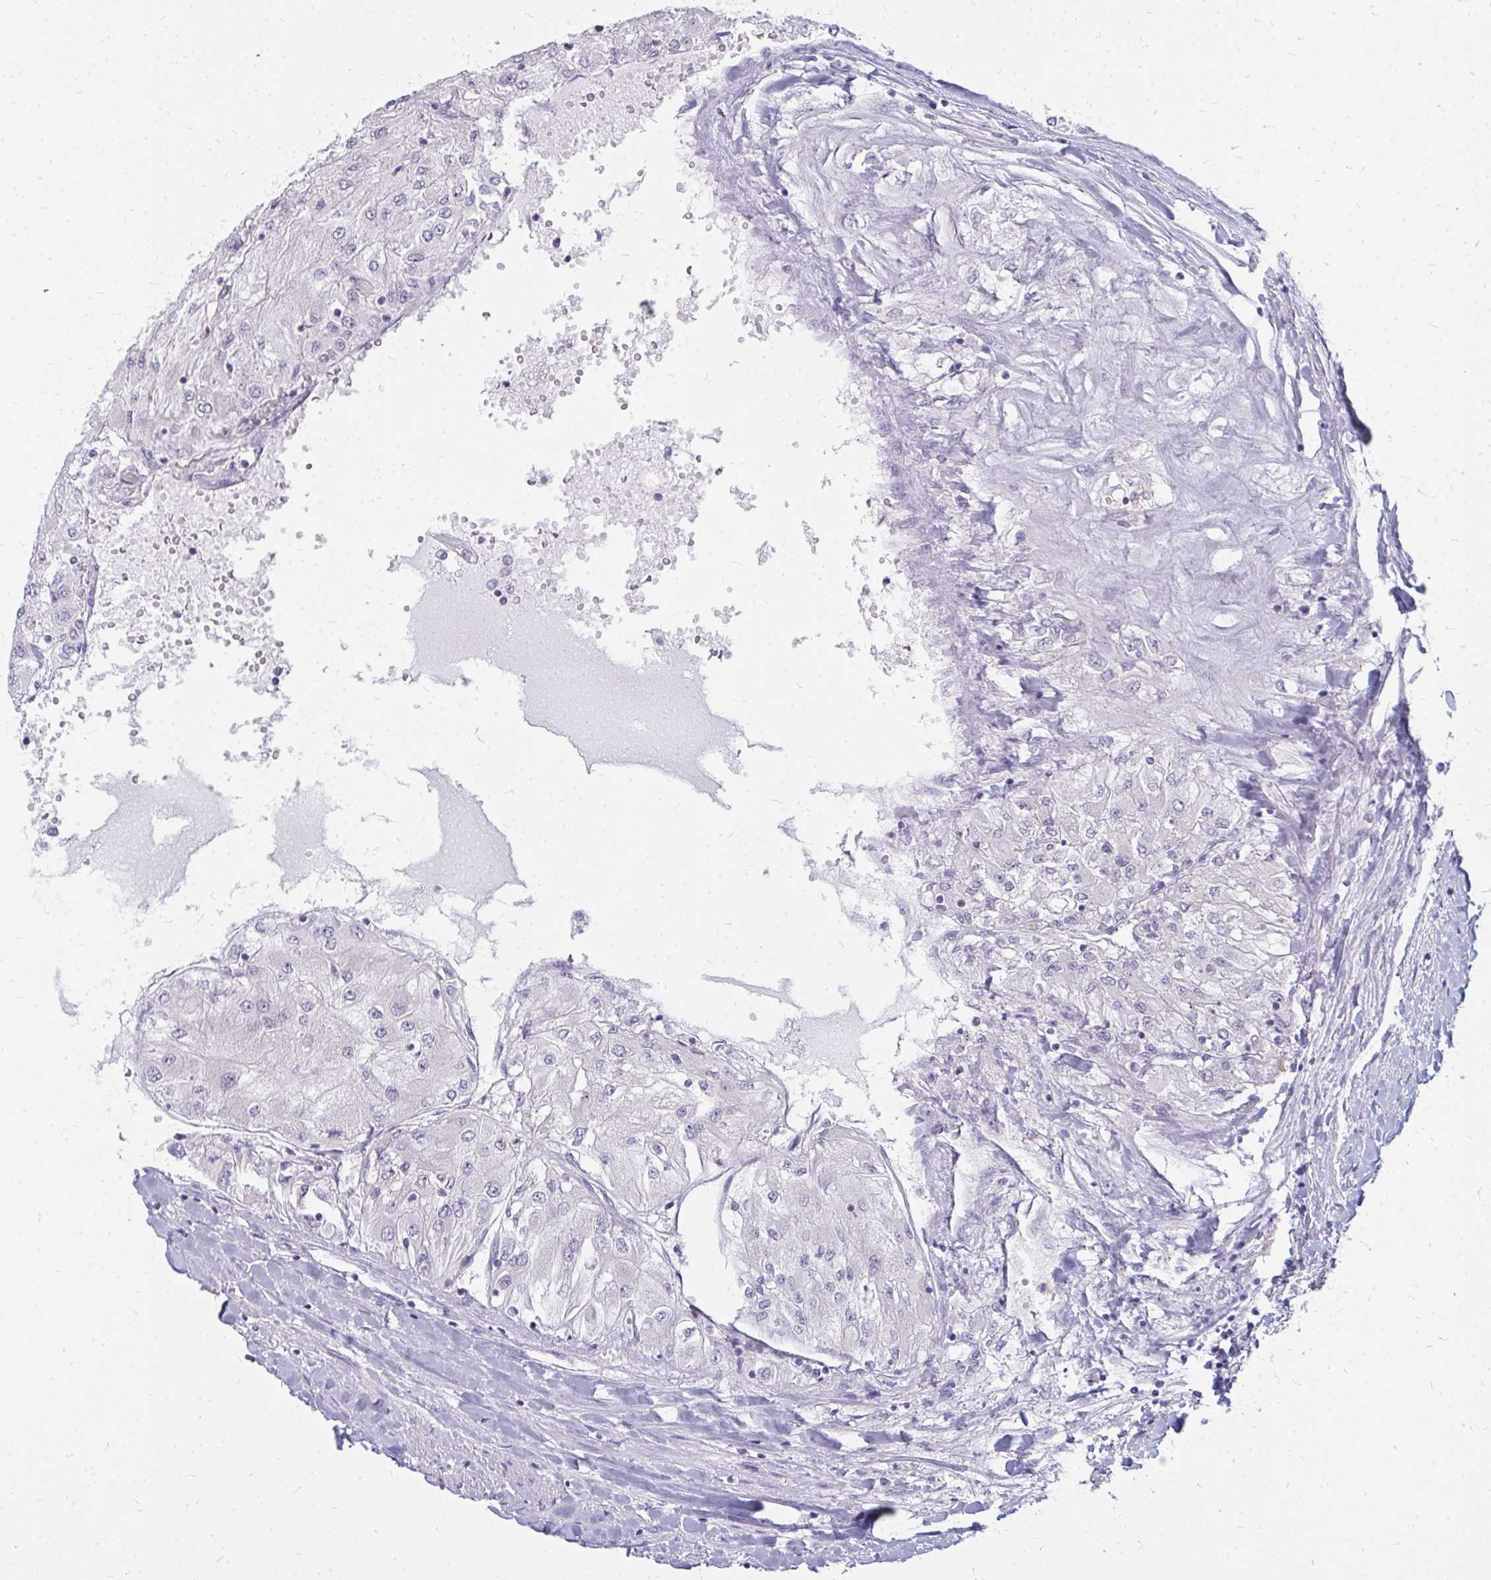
{"staining": {"intensity": "negative", "quantity": "none", "location": "none"}, "tissue": "renal cancer", "cell_type": "Tumor cells", "image_type": "cancer", "snomed": [{"axis": "morphology", "description": "Adenocarcinoma, NOS"}, {"axis": "topography", "description": "Kidney"}], "caption": "Renal cancer (adenocarcinoma) was stained to show a protein in brown. There is no significant staining in tumor cells.", "gene": "FAM9A", "patient": {"sex": "male", "age": 80}}